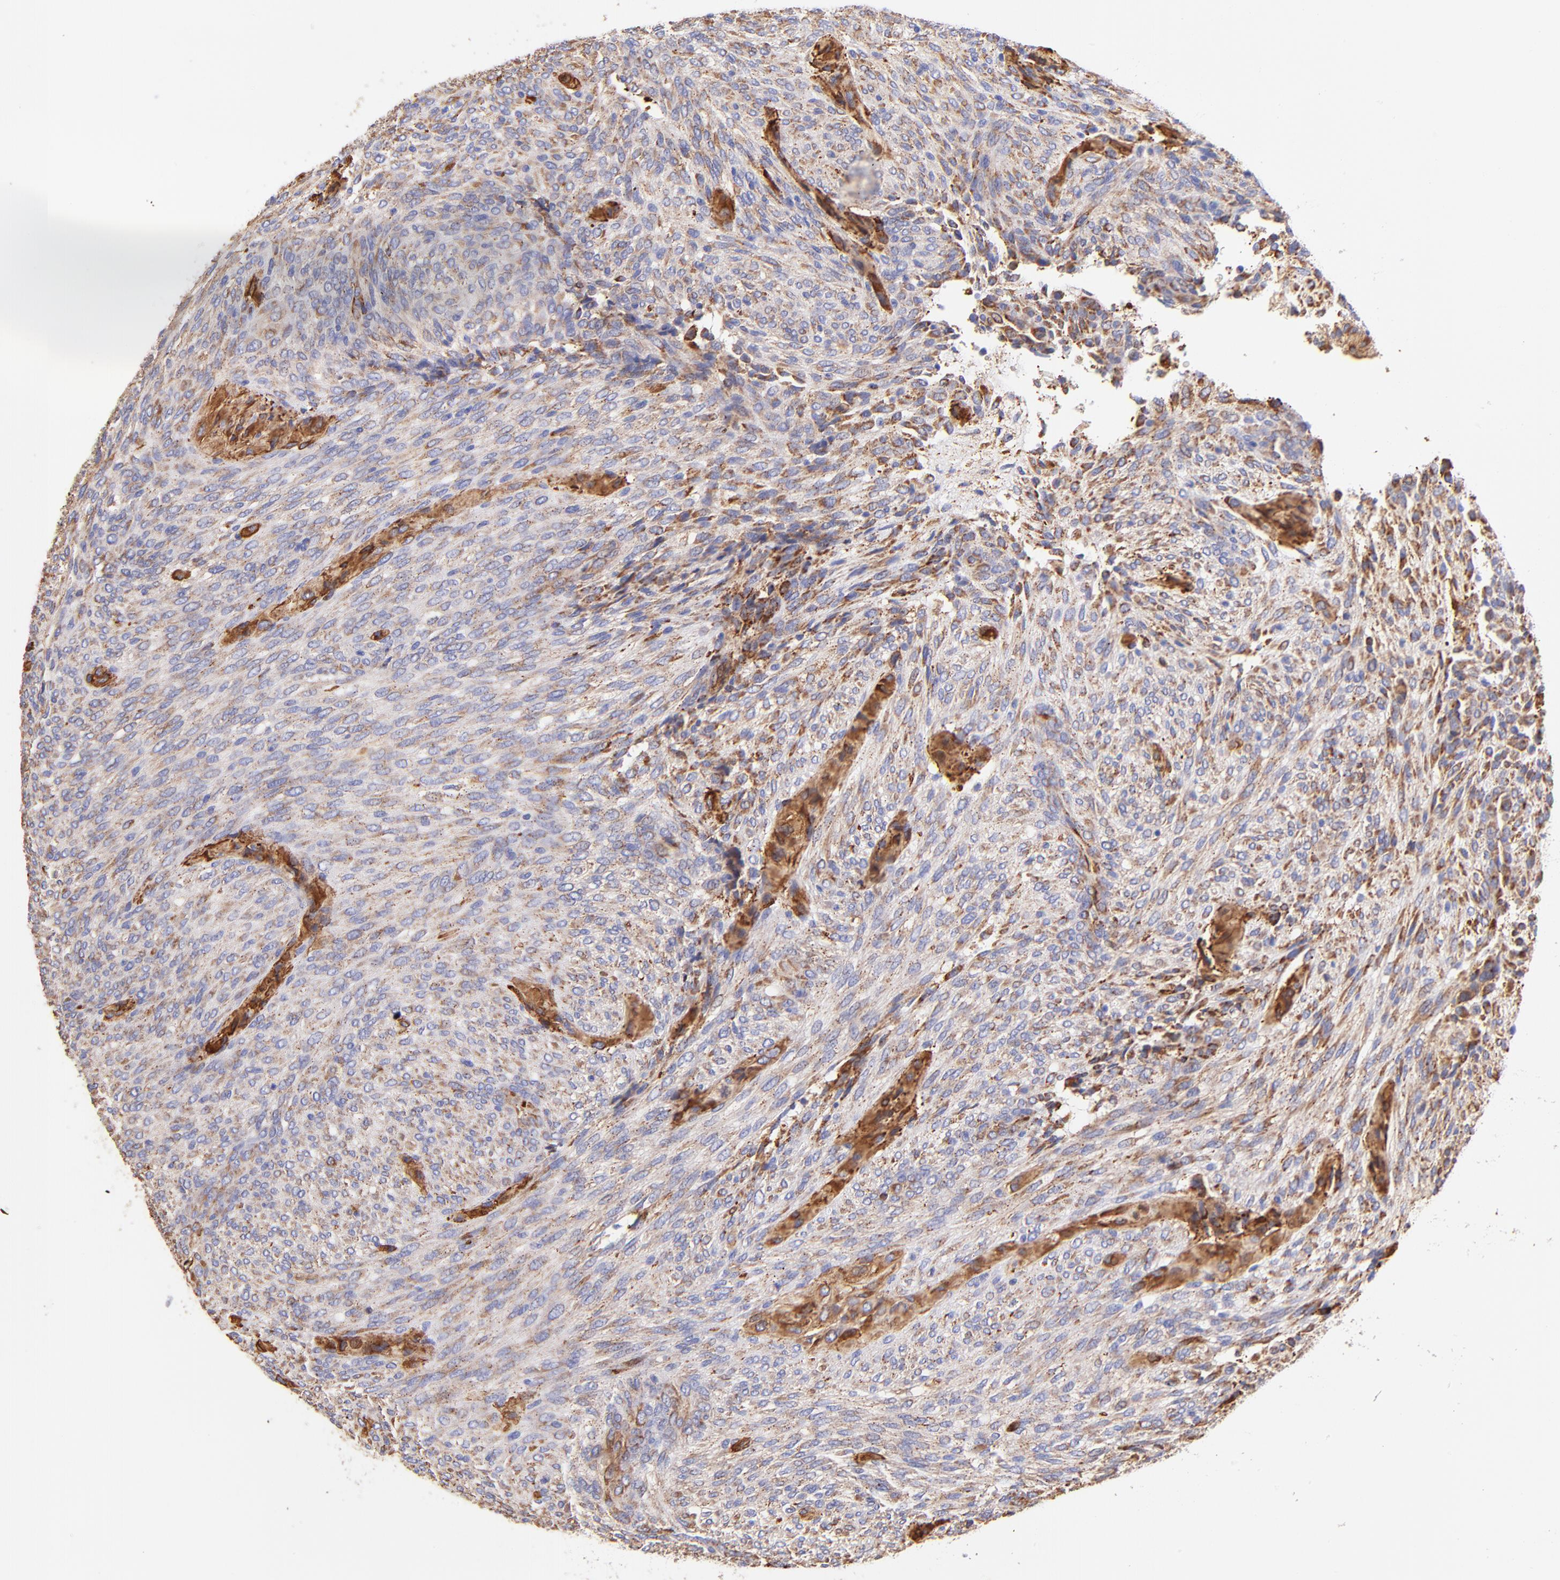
{"staining": {"intensity": "moderate", "quantity": "<25%", "location": "cytoplasmic/membranous"}, "tissue": "glioma", "cell_type": "Tumor cells", "image_type": "cancer", "snomed": [{"axis": "morphology", "description": "Glioma, malignant, High grade"}, {"axis": "topography", "description": "Cerebral cortex"}], "caption": "Moderate cytoplasmic/membranous protein positivity is identified in about <25% of tumor cells in glioma. Nuclei are stained in blue.", "gene": "SPARC", "patient": {"sex": "female", "age": 55}}